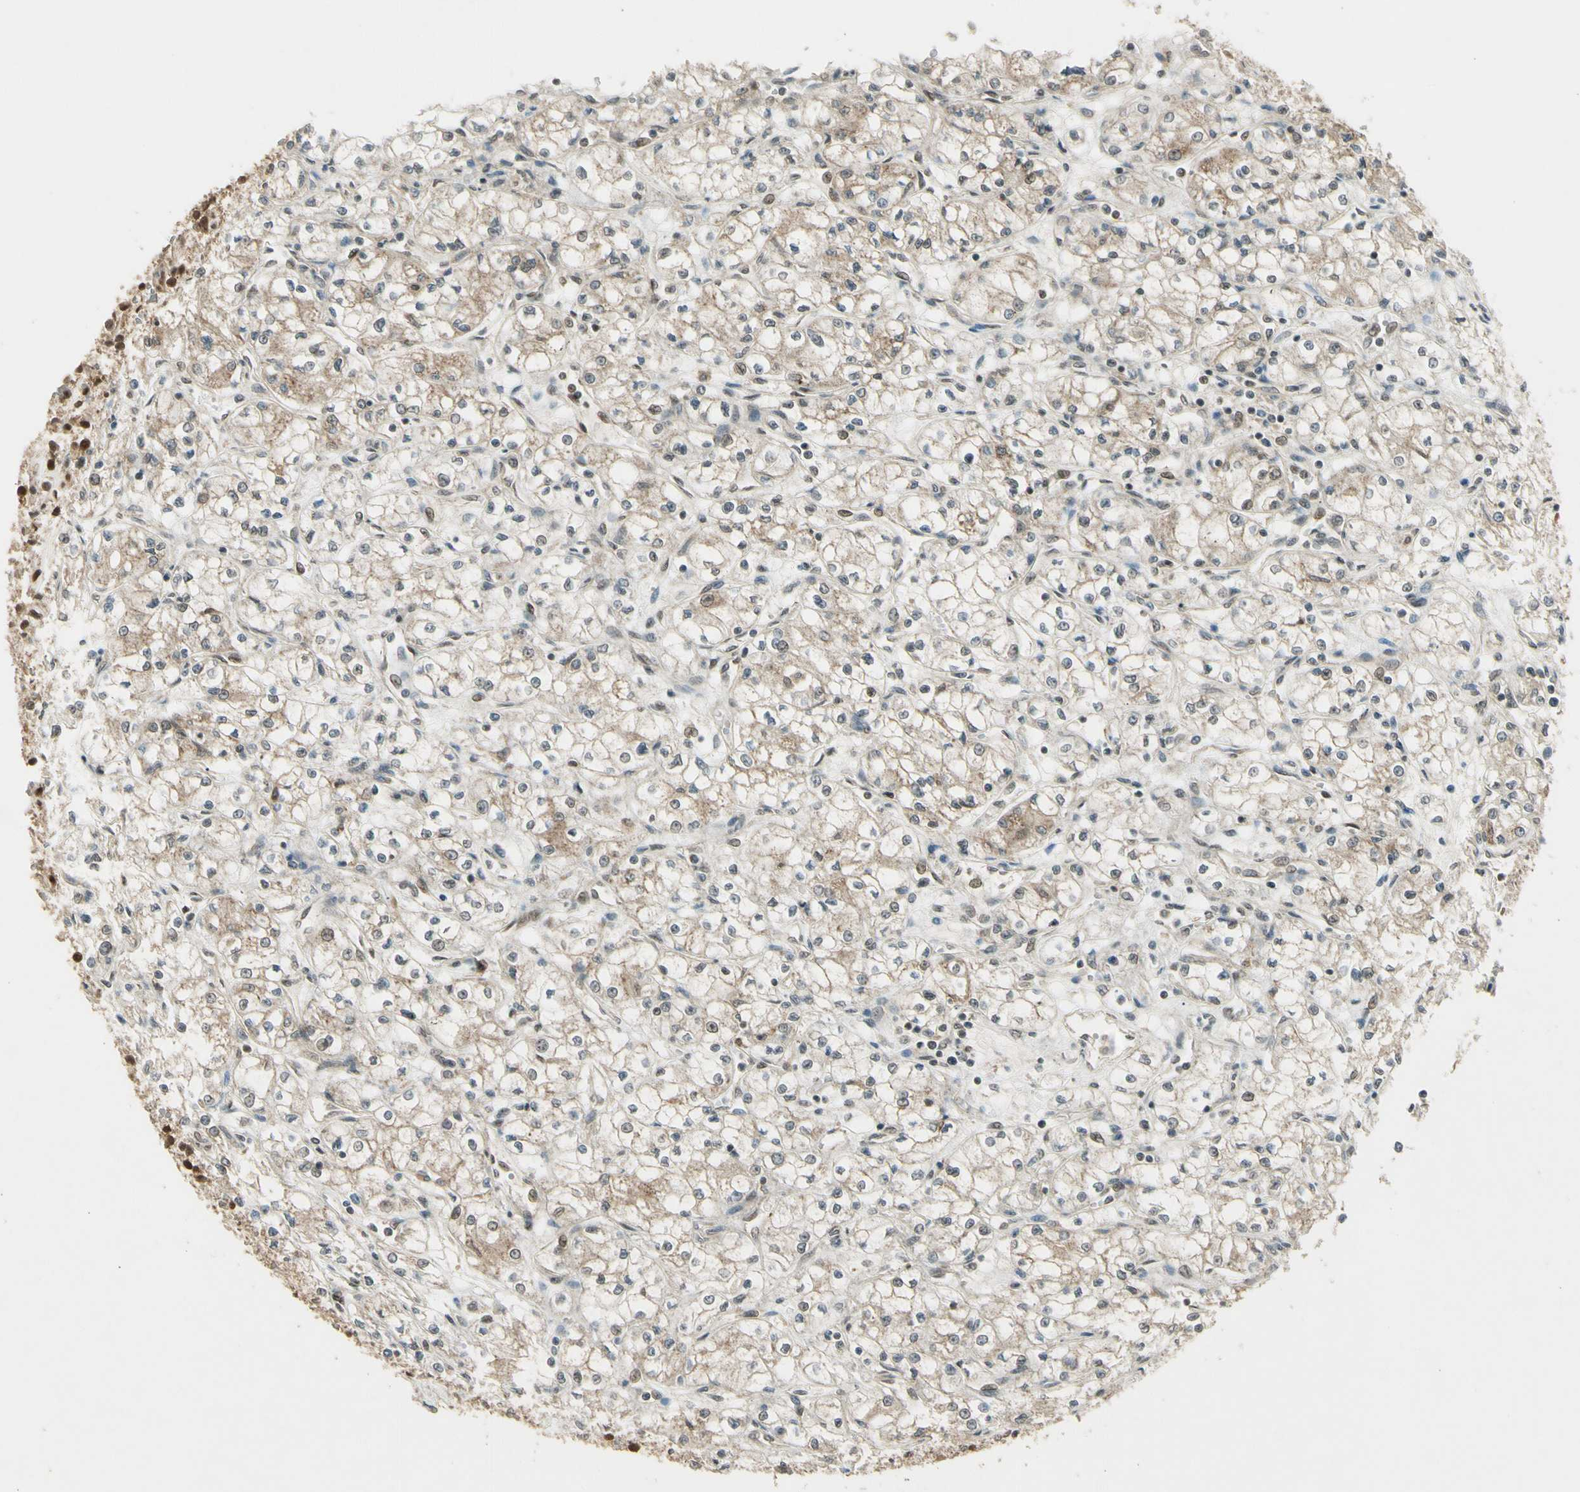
{"staining": {"intensity": "weak", "quantity": "<25%", "location": "cytoplasmic/membranous"}, "tissue": "renal cancer", "cell_type": "Tumor cells", "image_type": "cancer", "snomed": [{"axis": "morphology", "description": "Normal tissue, NOS"}, {"axis": "morphology", "description": "Adenocarcinoma, NOS"}, {"axis": "topography", "description": "Kidney"}], "caption": "Renal adenocarcinoma was stained to show a protein in brown. There is no significant positivity in tumor cells.", "gene": "ZNF135", "patient": {"sex": "male", "age": 59}}